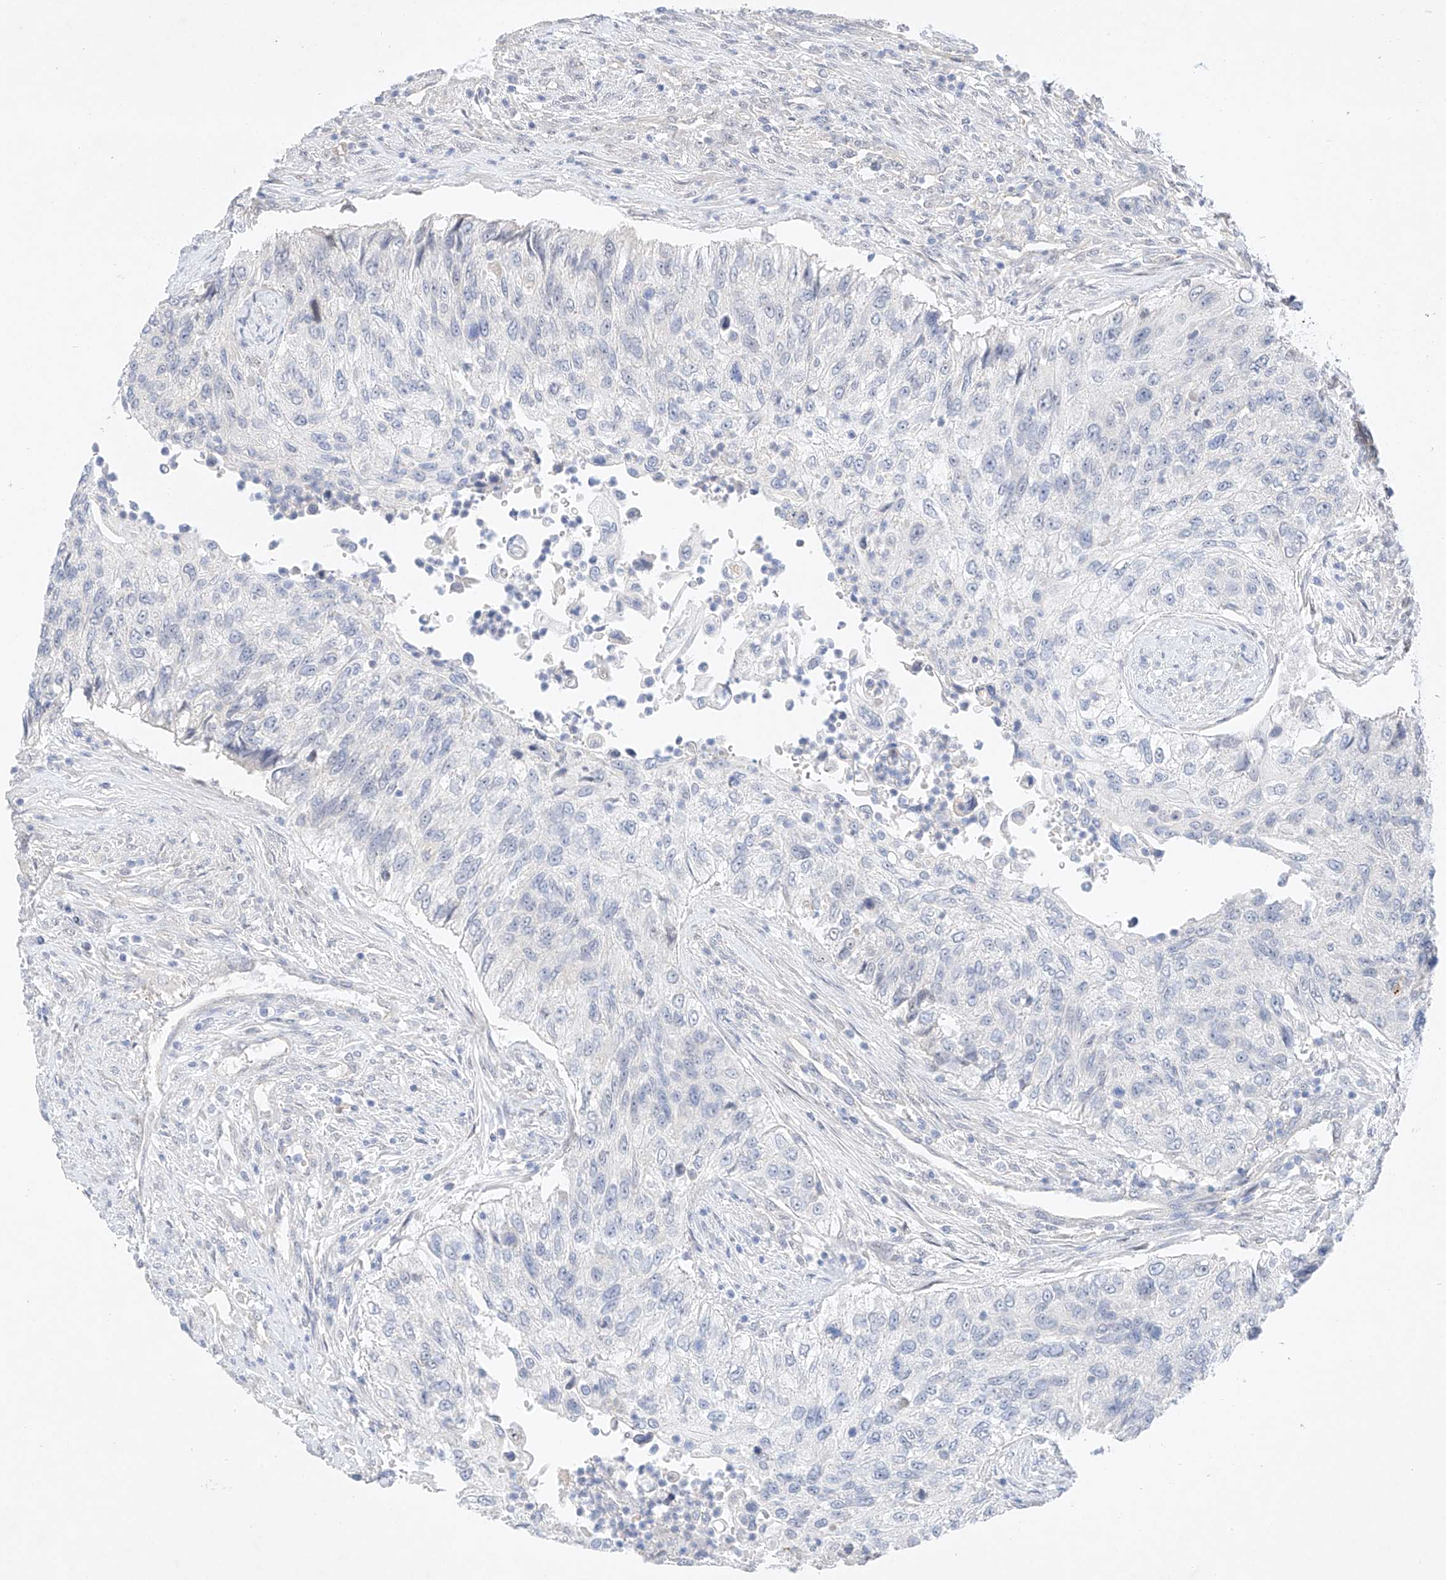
{"staining": {"intensity": "negative", "quantity": "none", "location": "none"}, "tissue": "urothelial cancer", "cell_type": "Tumor cells", "image_type": "cancer", "snomed": [{"axis": "morphology", "description": "Urothelial carcinoma, High grade"}, {"axis": "topography", "description": "Urinary bladder"}], "caption": "A photomicrograph of urothelial cancer stained for a protein exhibits no brown staining in tumor cells. The staining is performed using DAB brown chromogen with nuclei counter-stained in using hematoxylin.", "gene": "IL22RA2", "patient": {"sex": "female", "age": 60}}